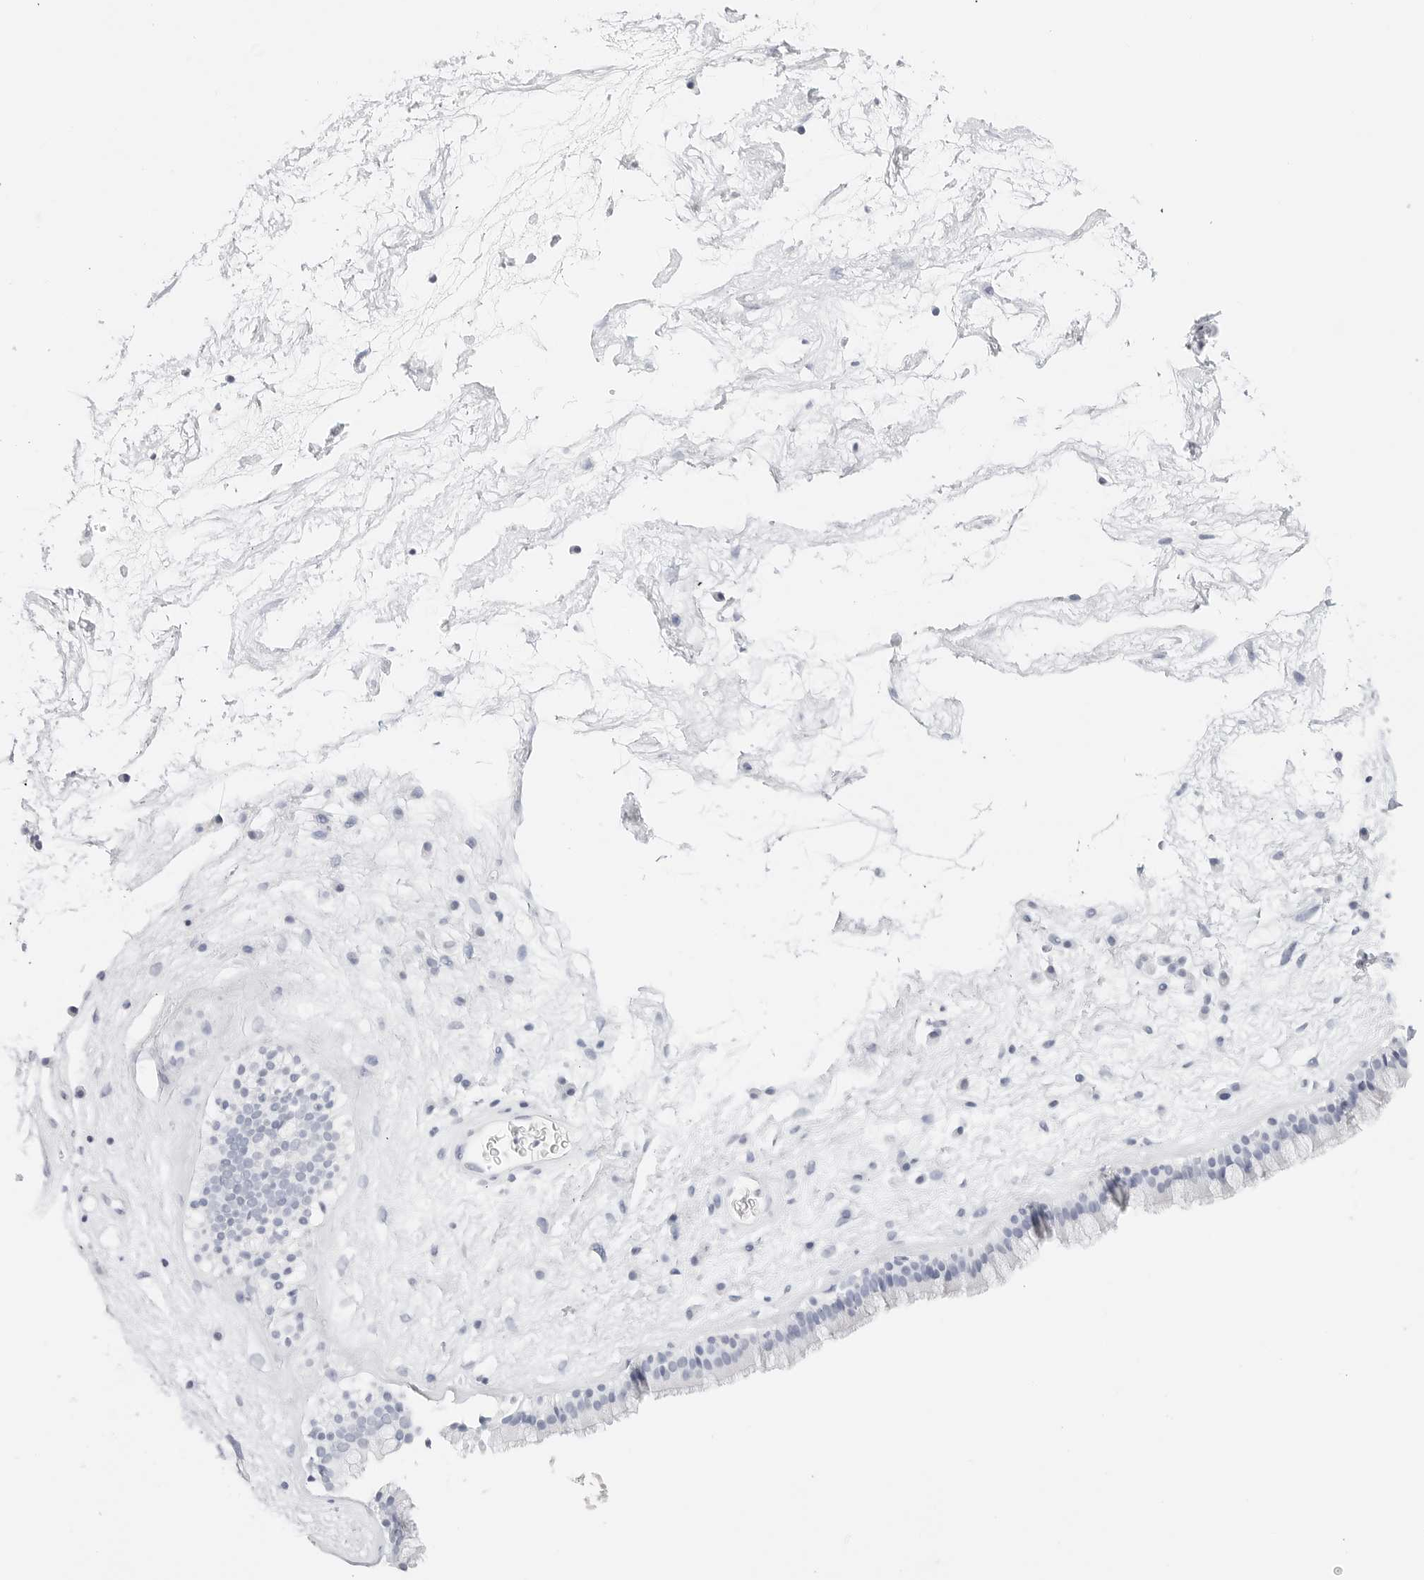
{"staining": {"intensity": "negative", "quantity": "none", "location": "none"}, "tissue": "nasopharynx", "cell_type": "Respiratory epithelial cells", "image_type": "normal", "snomed": [{"axis": "morphology", "description": "Normal tissue, NOS"}, {"axis": "morphology", "description": "Inflammation, NOS"}, {"axis": "topography", "description": "Nasopharynx"}], "caption": "High magnification brightfield microscopy of benign nasopharynx stained with DAB (brown) and counterstained with hematoxylin (blue): respiratory epithelial cells show no significant expression.", "gene": "TFF2", "patient": {"sex": "male", "age": 48}}